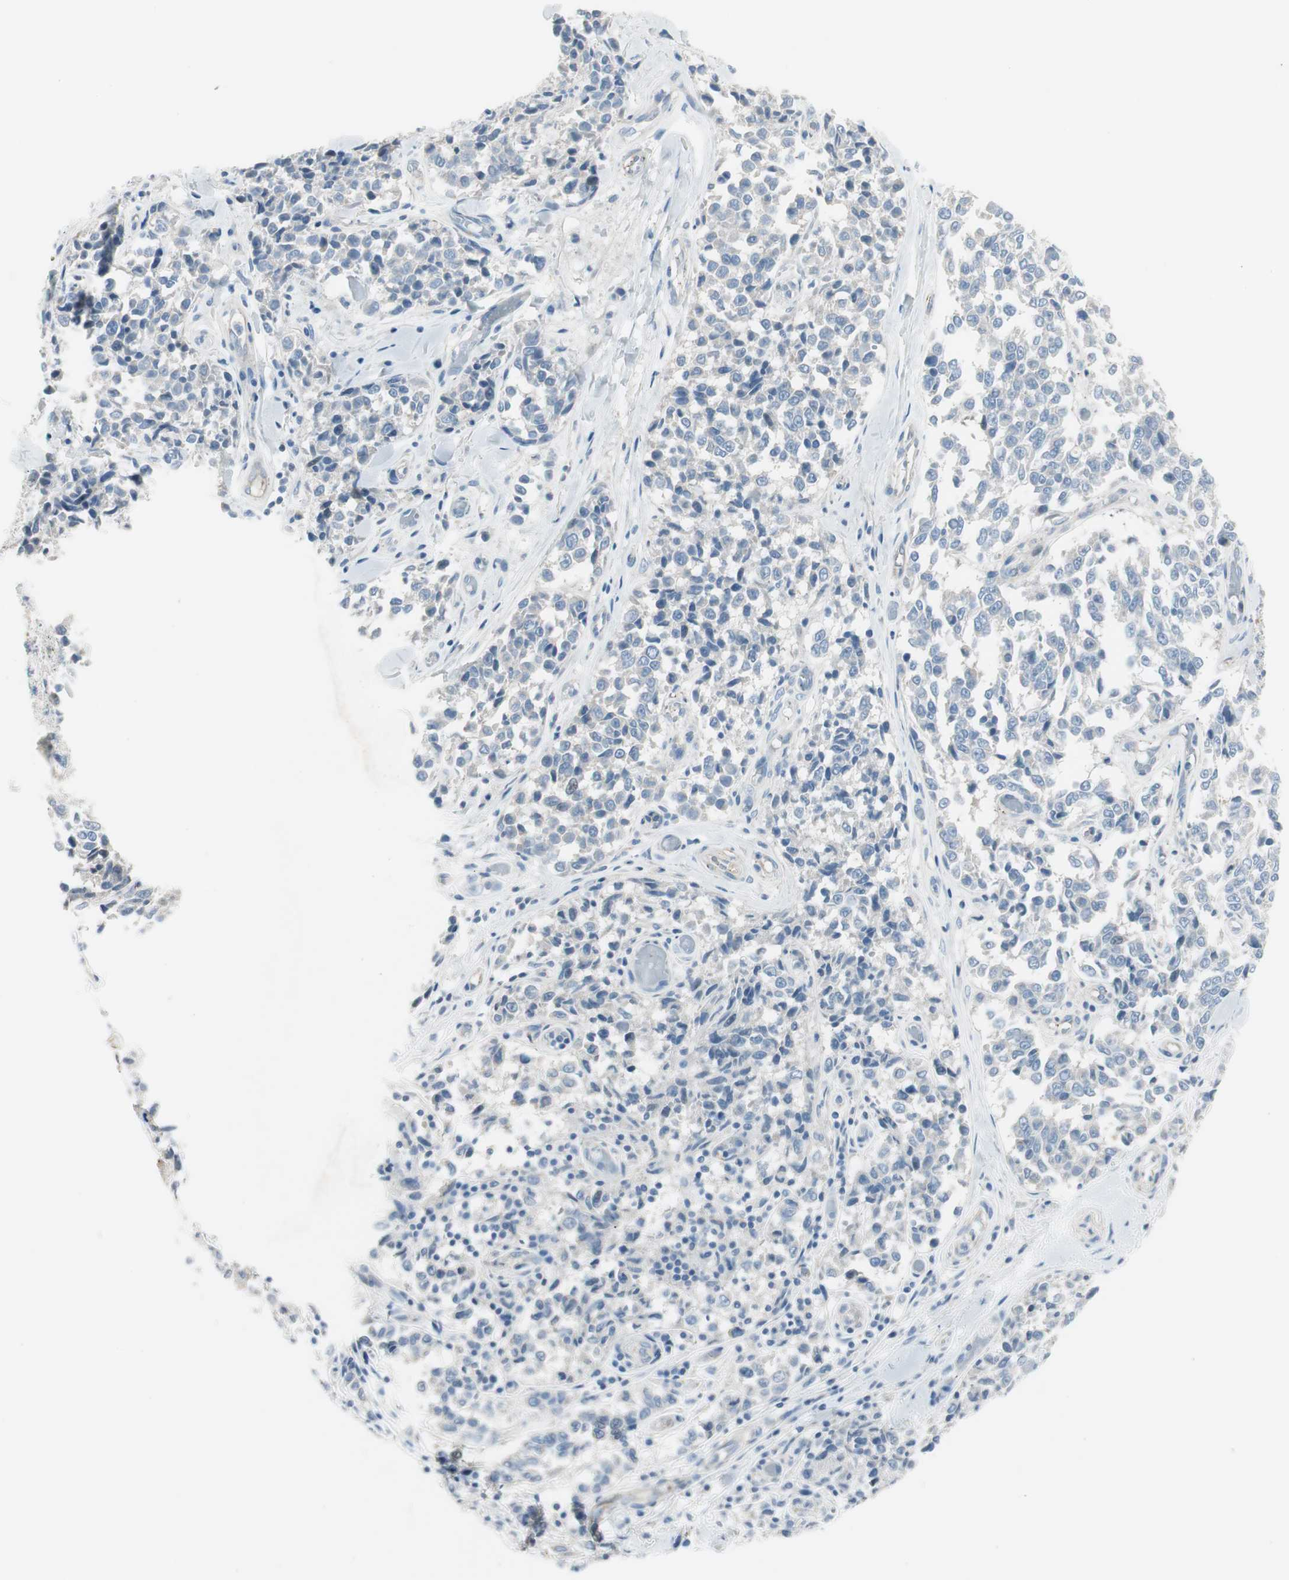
{"staining": {"intensity": "negative", "quantity": "none", "location": "none"}, "tissue": "melanoma", "cell_type": "Tumor cells", "image_type": "cancer", "snomed": [{"axis": "morphology", "description": "Malignant melanoma, NOS"}, {"axis": "topography", "description": "Skin"}], "caption": "Immunohistochemical staining of malignant melanoma reveals no significant staining in tumor cells. (Stains: DAB (3,3'-diaminobenzidine) immunohistochemistry (IHC) with hematoxylin counter stain, Microscopy: brightfield microscopy at high magnification).", "gene": "CACNA2D1", "patient": {"sex": "female", "age": 64}}